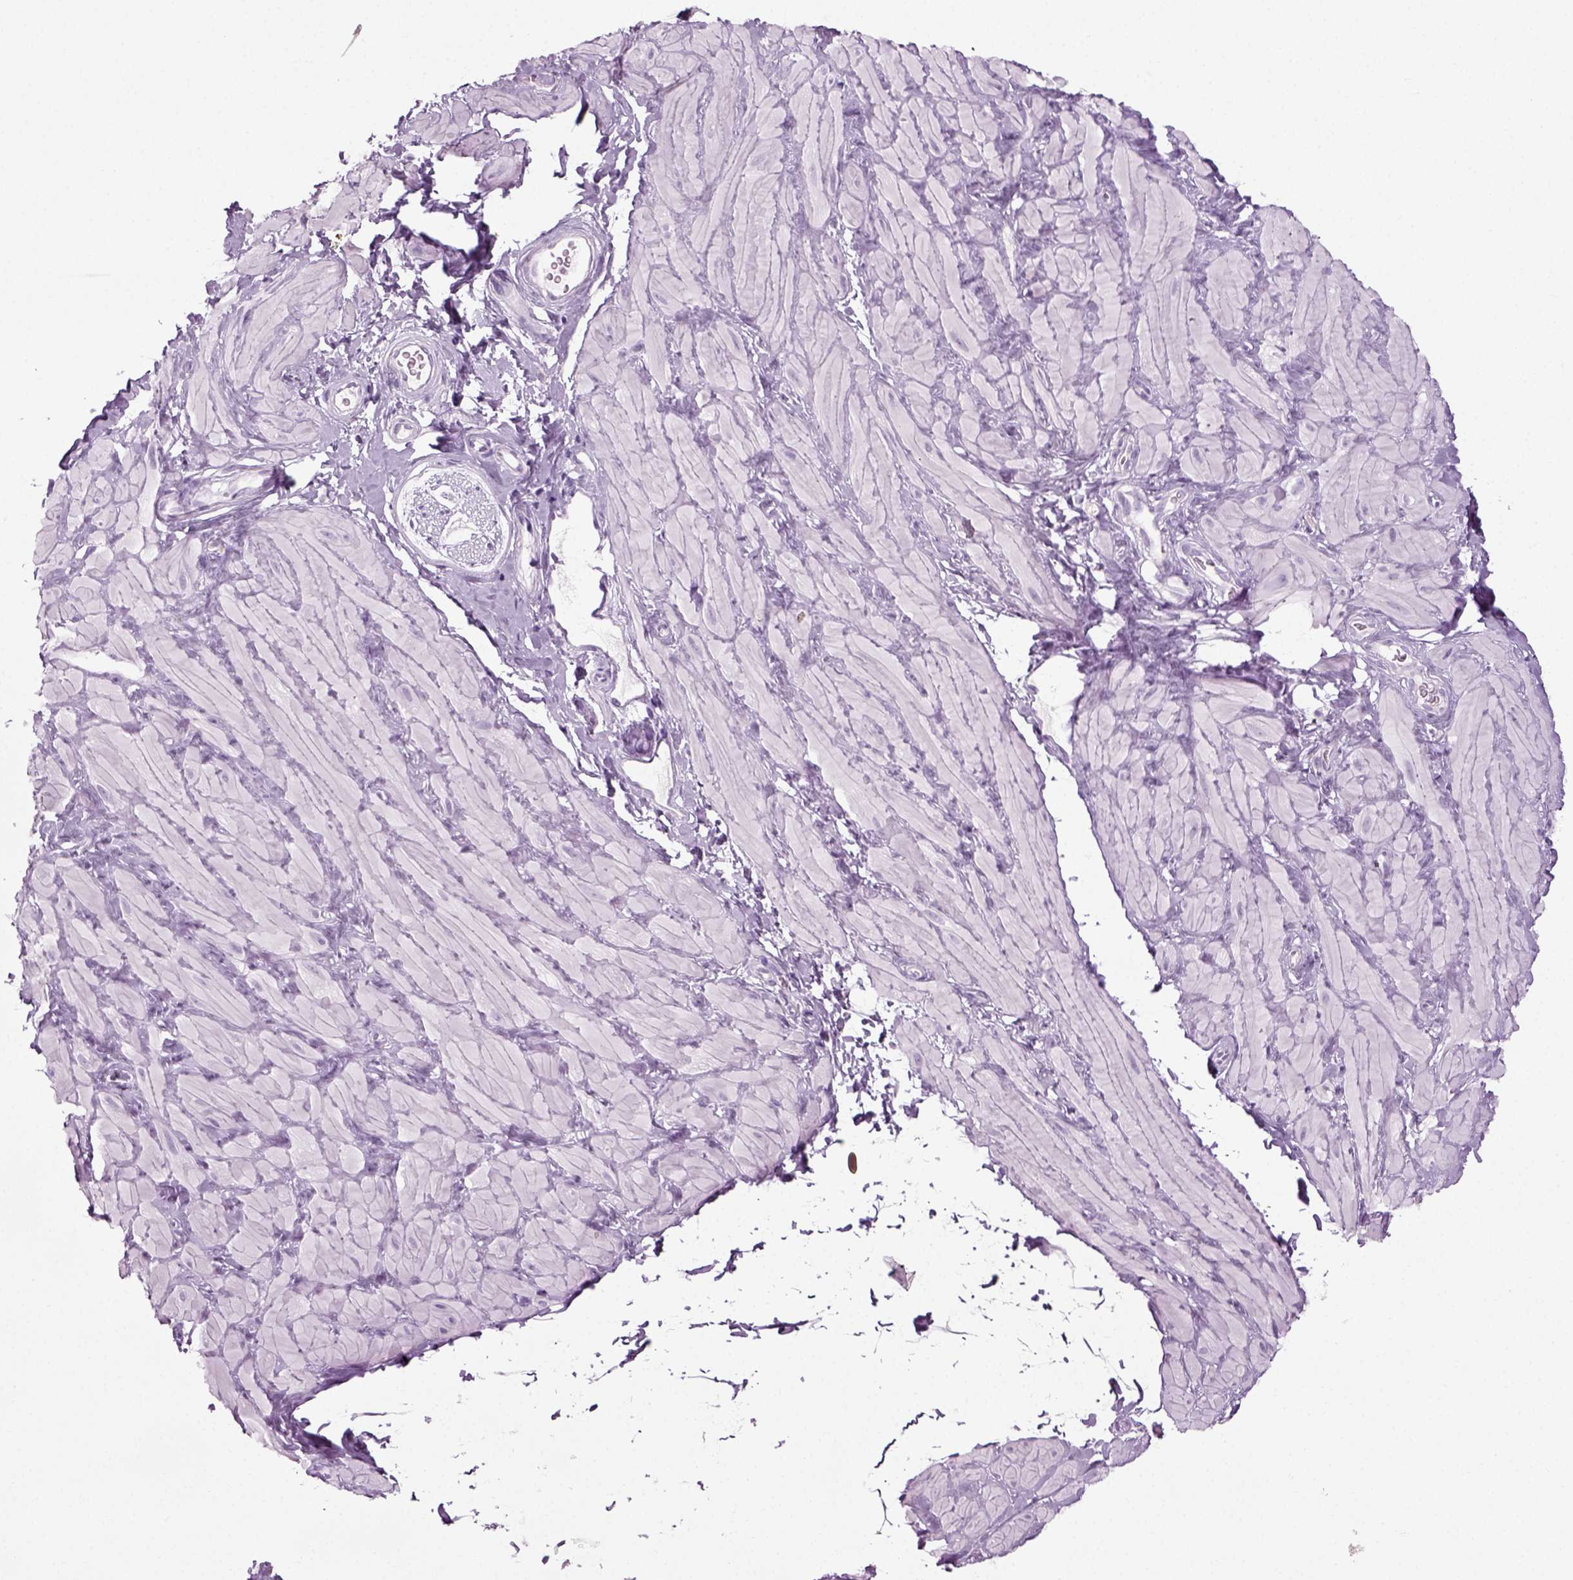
{"staining": {"intensity": "negative", "quantity": "none", "location": "none"}, "tissue": "adipose tissue", "cell_type": "Adipocytes", "image_type": "normal", "snomed": [{"axis": "morphology", "description": "Normal tissue, NOS"}, {"axis": "topography", "description": "Smooth muscle"}, {"axis": "topography", "description": "Peripheral nerve tissue"}], "caption": "Immunohistochemistry image of normal human adipose tissue stained for a protein (brown), which shows no positivity in adipocytes. The staining was performed using DAB to visualize the protein expression in brown, while the nuclei were stained in blue with hematoxylin (Magnification: 20x).", "gene": "PRLH", "patient": {"sex": "male", "age": 22}}